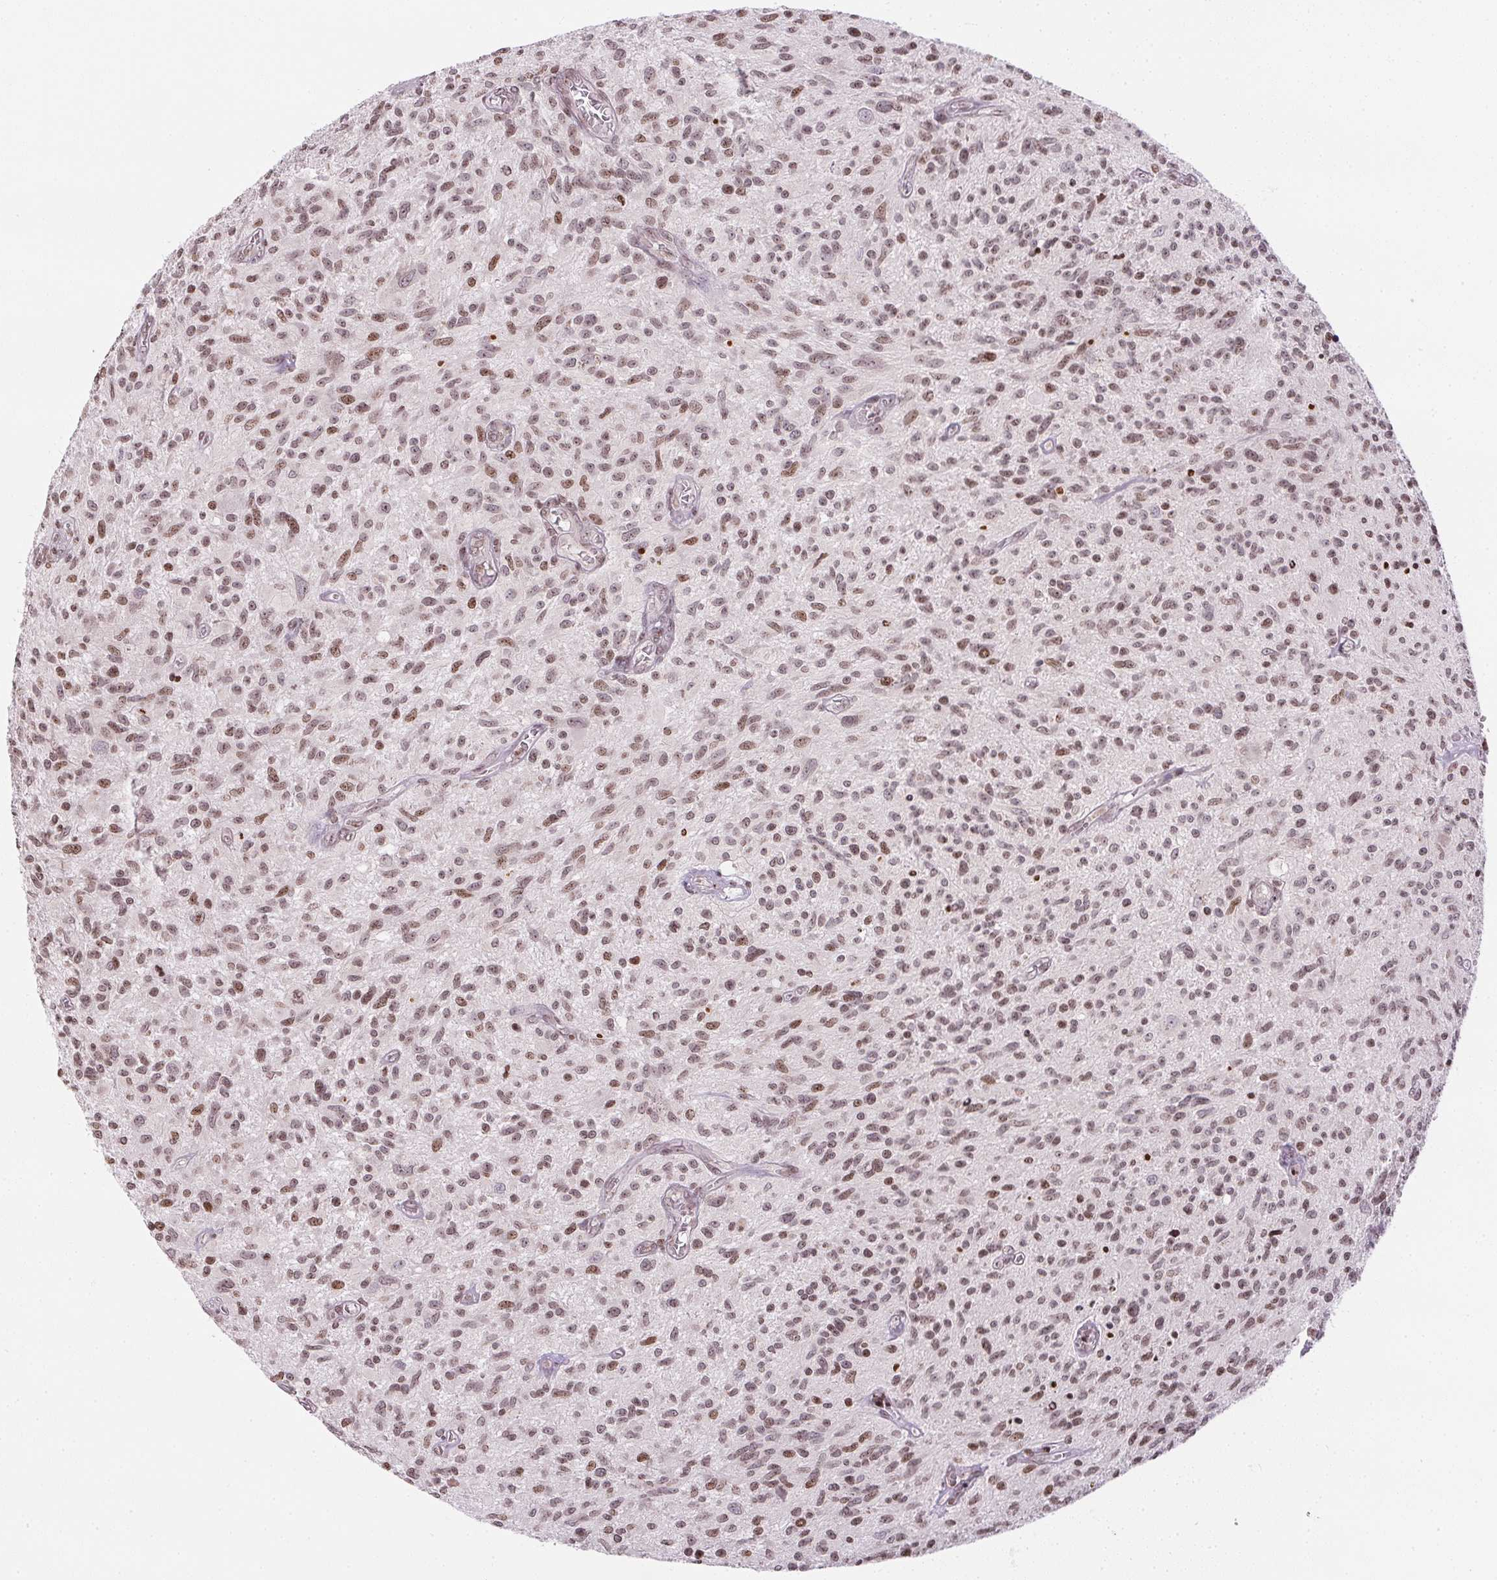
{"staining": {"intensity": "moderate", "quantity": ">75%", "location": "nuclear"}, "tissue": "glioma", "cell_type": "Tumor cells", "image_type": "cancer", "snomed": [{"axis": "morphology", "description": "Glioma, malignant, High grade"}, {"axis": "topography", "description": "Brain"}], "caption": "Protein positivity by immunohistochemistry (IHC) shows moderate nuclear positivity in about >75% of tumor cells in high-grade glioma (malignant). The staining is performed using DAB brown chromogen to label protein expression. The nuclei are counter-stained blue using hematoxylin.", "gene": "RNF181", "patient": {"sex": "male", "age": 75}}